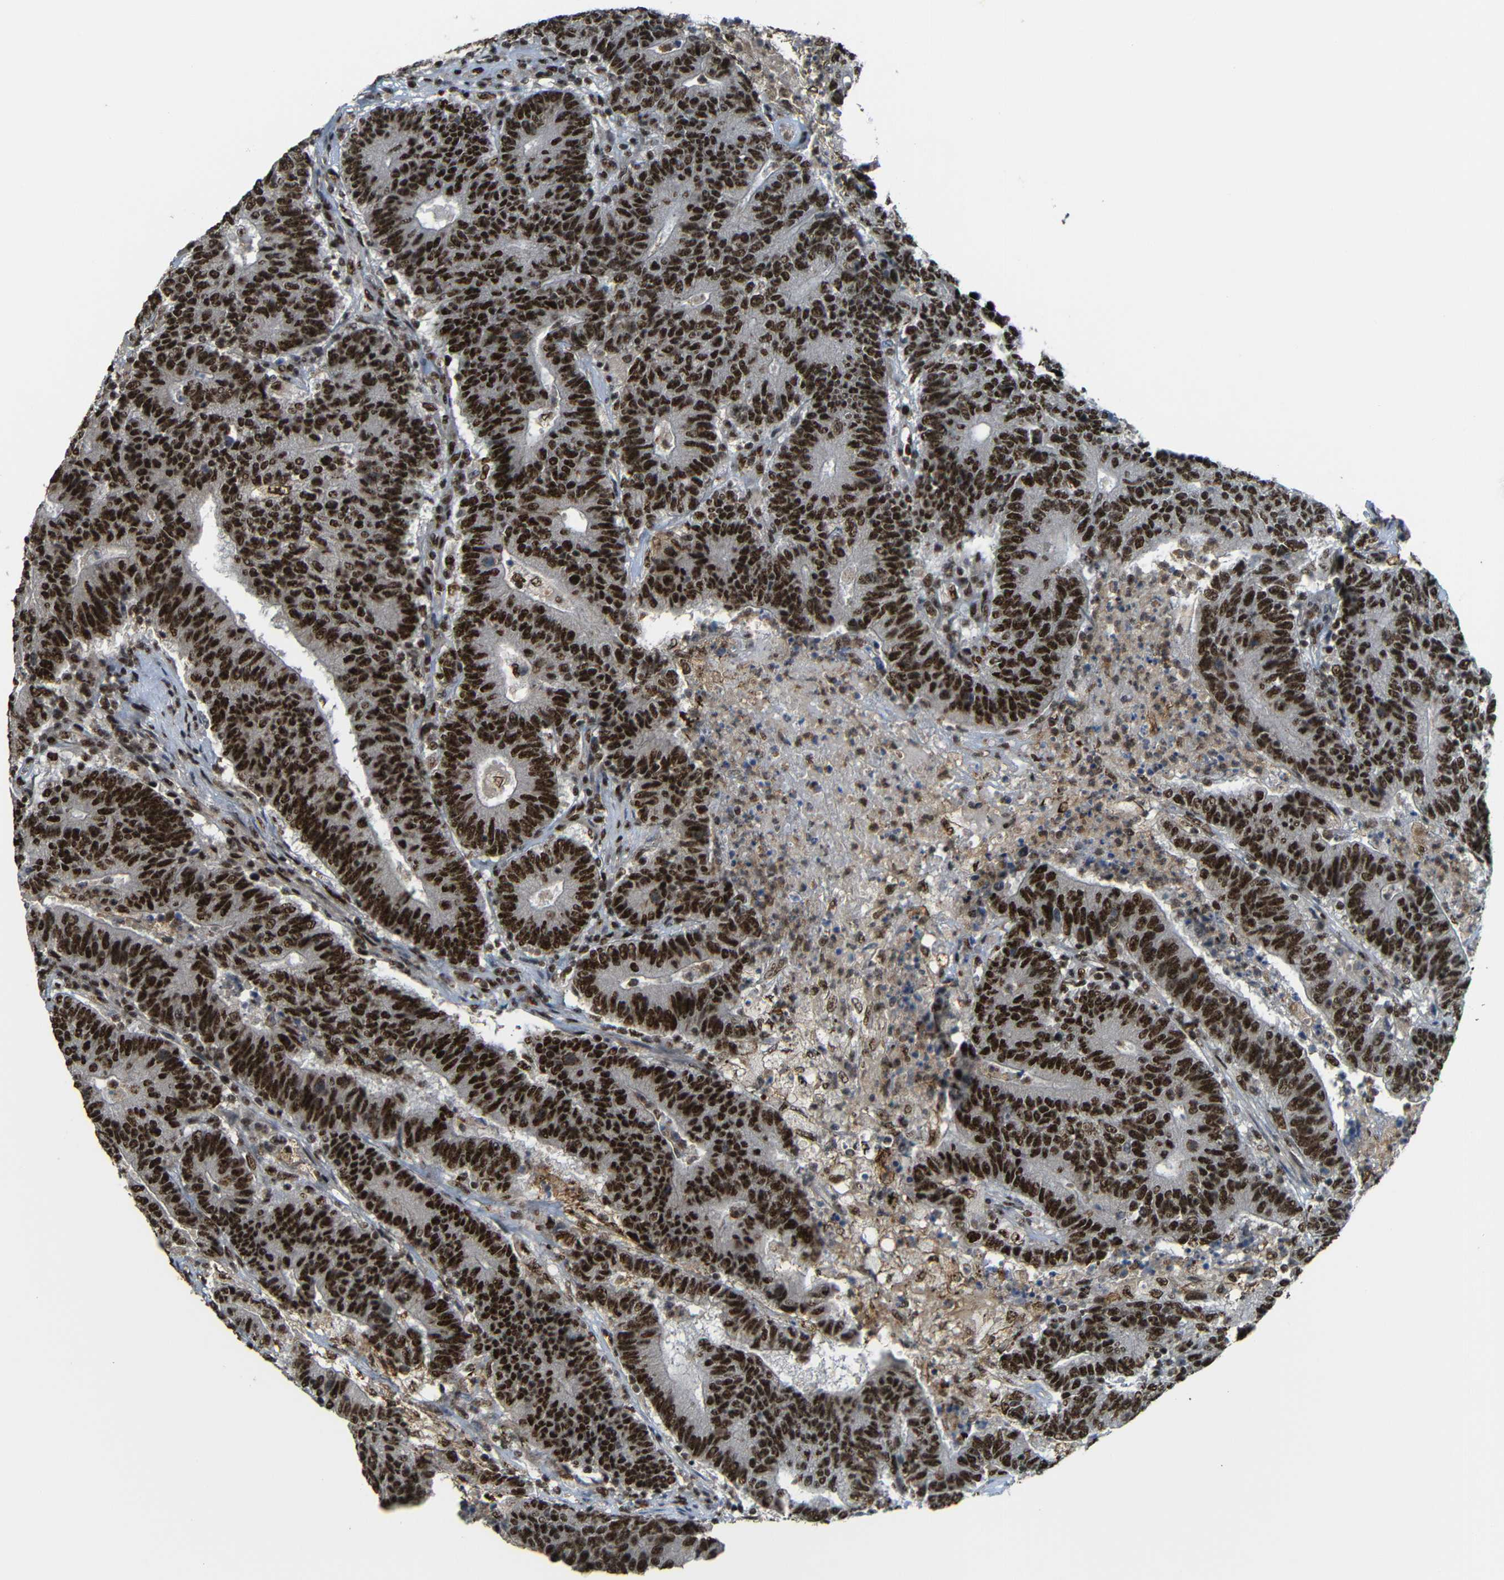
{"staining": {"intensity": "strong", "quantity": ">75%", "location": "cytoplasmic/membranous,nuclear"}, "tissue": "colorectal cancer", "cell_type": "Tumor cells", "image_type": "cancer", "snomed": [{"axis": "morphology", "description": "Normal tissue, NOS"}, {"axis": "morphology", "description": "Adenocarcinoma, NOS"}, {"axis": "topography", "description": "Colon"}], "caption": "This is an image of immunohistochemistry (IHC) staining of colorectal adenocarcinoma, which shows strong expression in the cytoplasmic/membranous and nuclear of tumor cells.", "gene": "TCF7L2", "patient": {"sex": "female", "age": 75}}